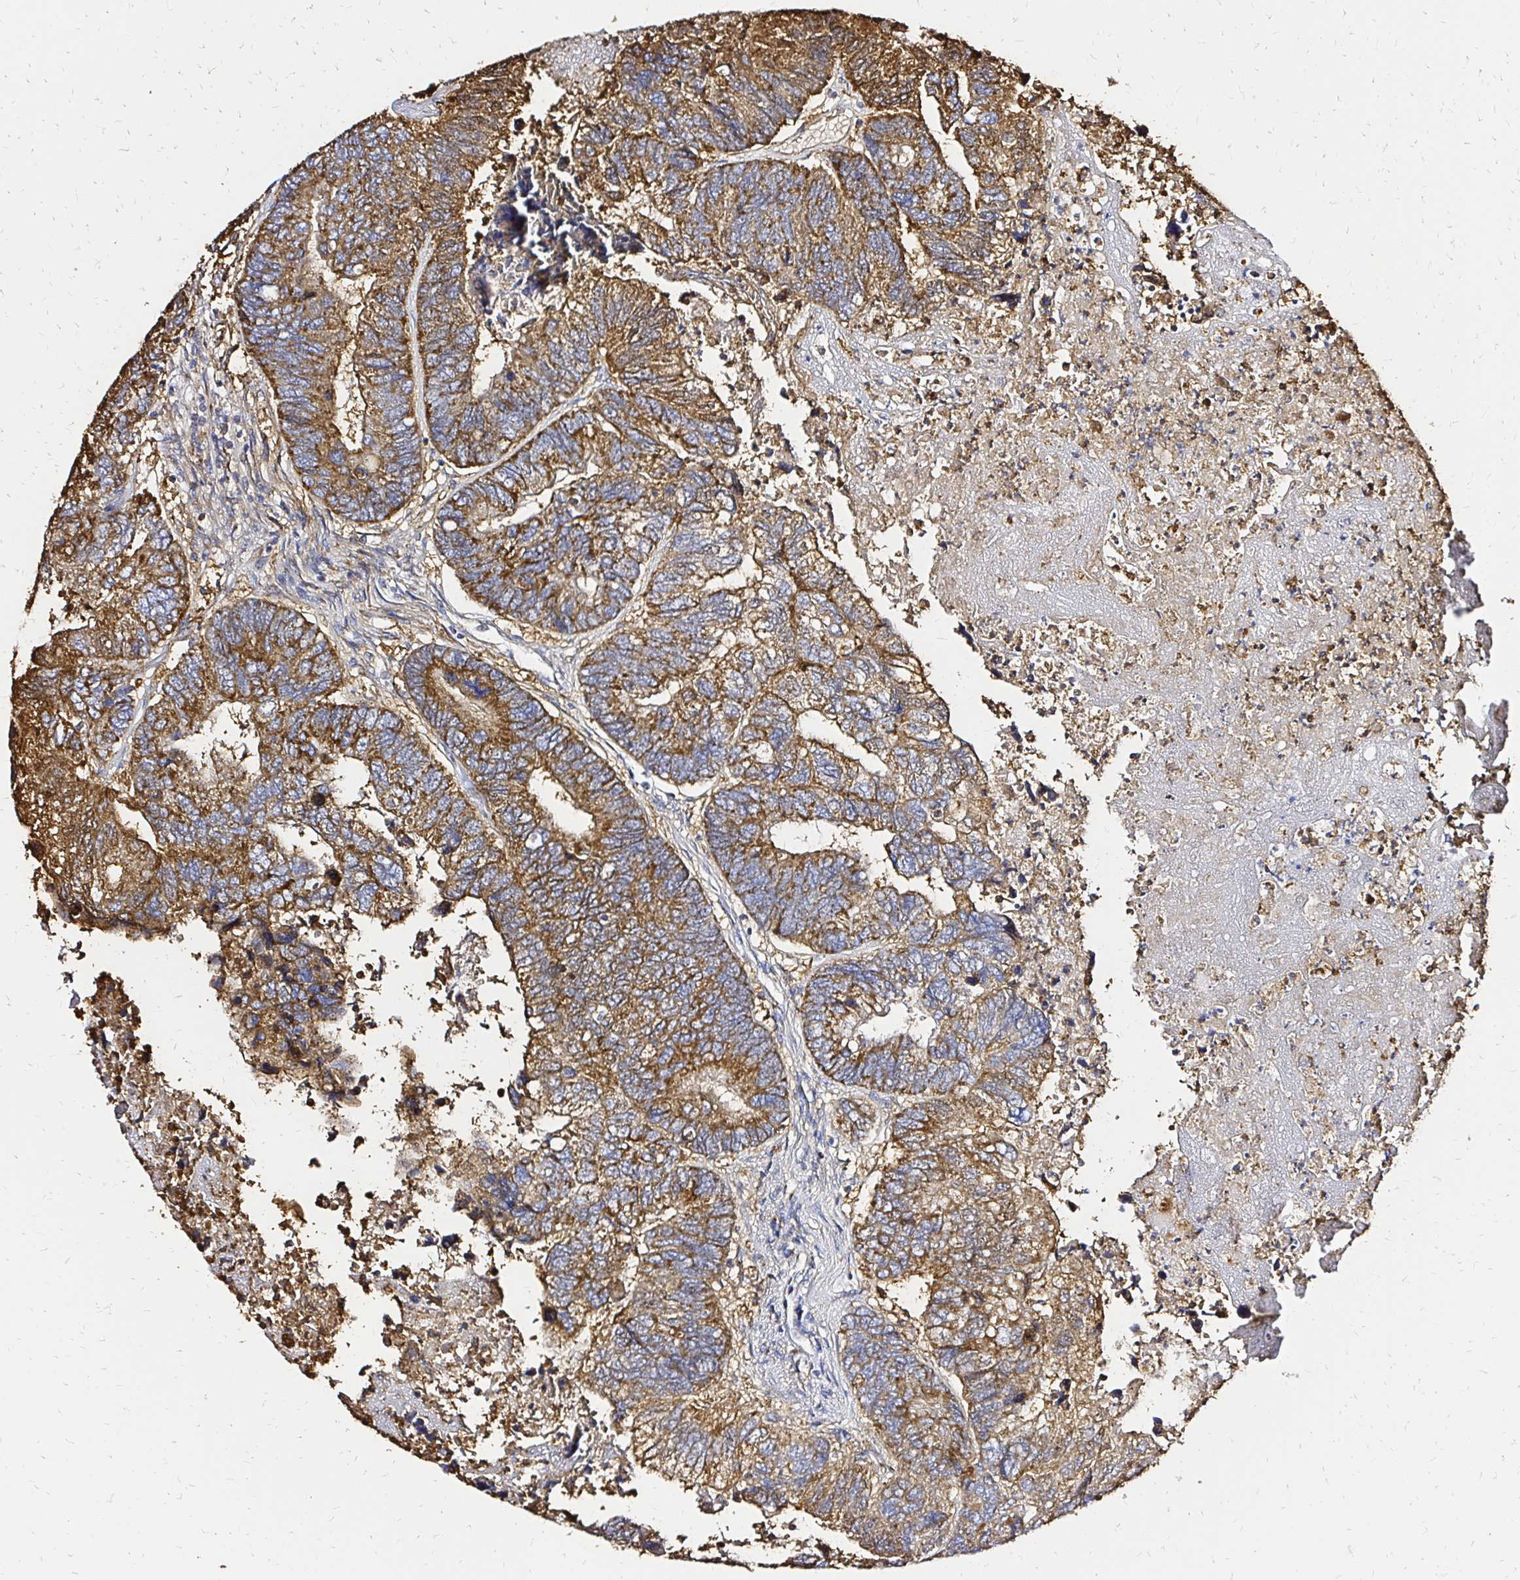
{"staining": {"intensity": "moderate", "quantity": ">75%", "location": "cytoplasmic/membranous"}, "tissue": "colorectal cancer", "cell_type": "Tumor cells", "image_type": "cancer", "snomed": [{"axis": "morphology", "description": "Adenocarcinoma, NOS"}, {"axis": "topography", "description": "Colon"}], "caption": "Colorectal cancer stained with a brown dye demonstrates moderate cytoplasmic/membranous positive positivity in approximately >75% of tumor cells.", "gene": "MRPL13", "patient": {"sex": "female", "age": 67}}